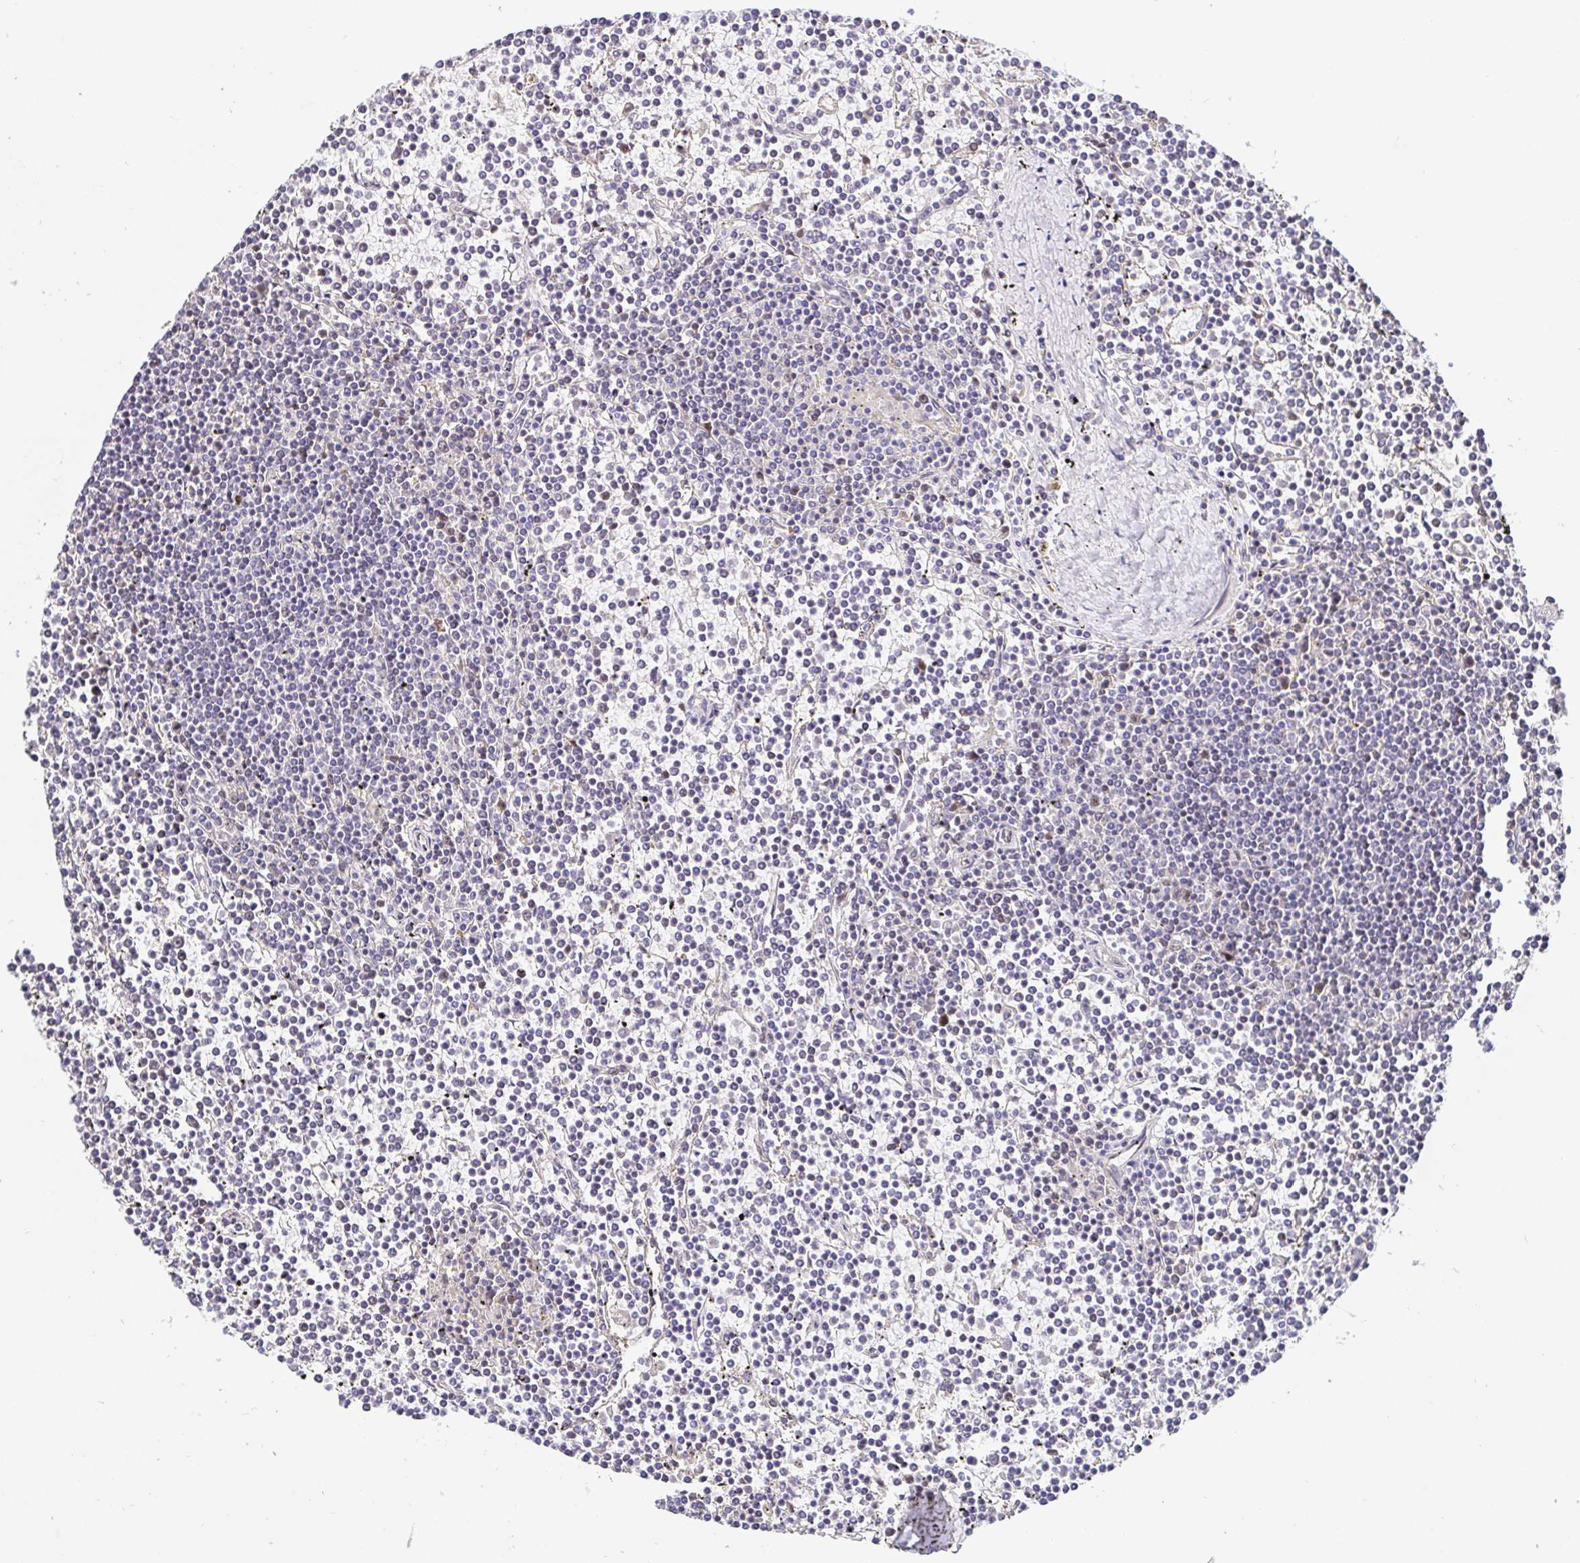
{"staining": {"intensity": "negative", "quantity": "none", "location": "none"}, "tissue": "lymphoma", "cell_type": "Tumor cells", "image_type": "cancer", "snomed": [{"axis": "morphology", "description": "Malignant lymphoma, non-Hodgkin's type, Low grade"}, {"axis": "topography", "description": "Spleen"}], "caption": "A high-resolution histopathology image shows immunohistochemistry staining of malignant lymphoma, non-Hodgkin's type (low-grade), which displays no significant positivity in tumor cells. (Stains: DAB (3,3'-diaminobenzidine) immunohistochemistry with hematoxylin counter stain, Microscopy: brightfield microscopy at high magnification).", "gene": "TIMELESS", "patient": {"sex": "female", "age": 19}}